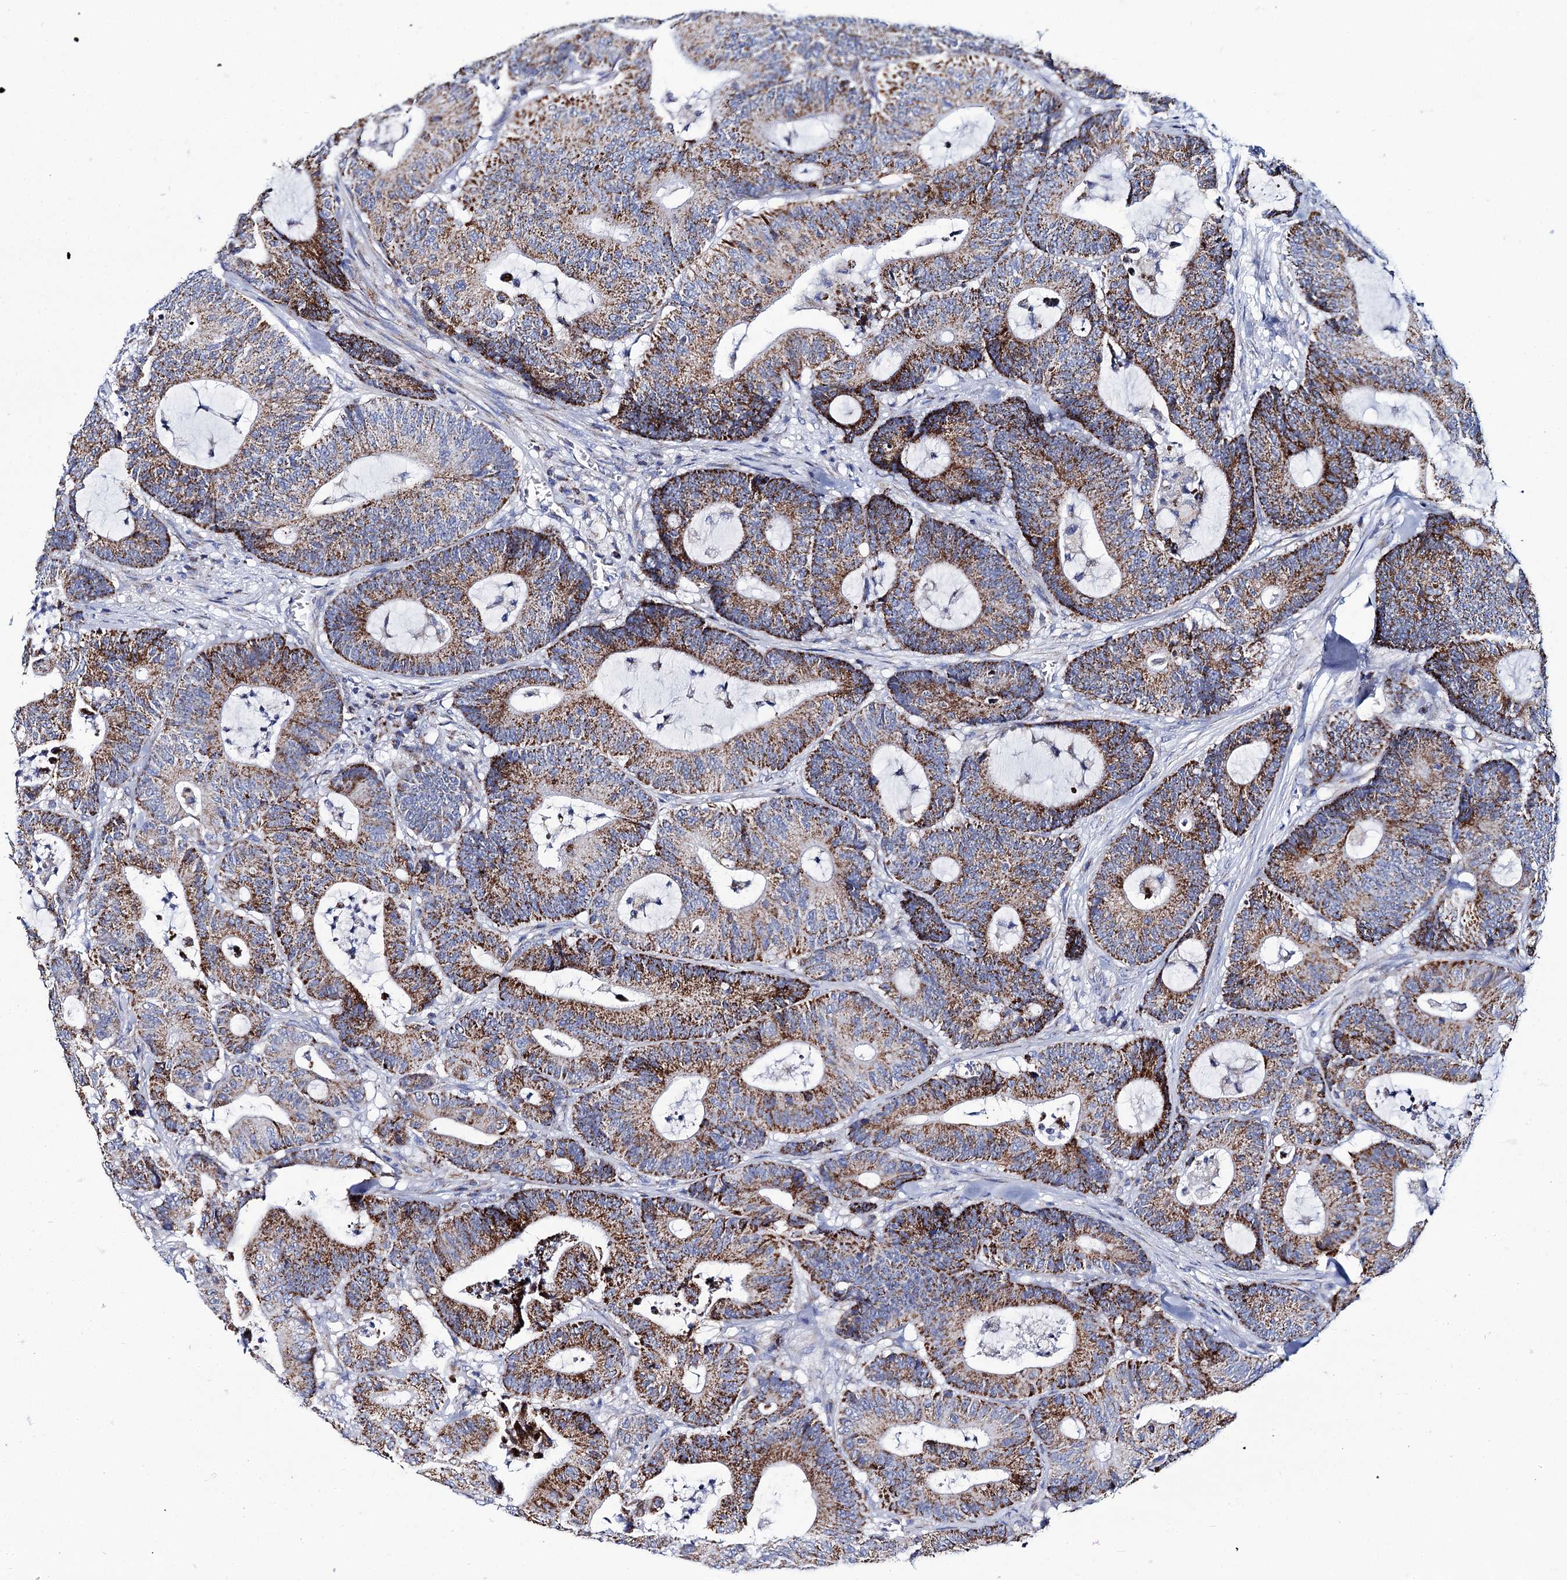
{"staining": {"intensity": "moderate", "quantity": ">75%", "location": "cytoplasmic/membranous"}, "tissue": "colorectal cancer", "cell_type": "Tumor cells", "image_type": "cancer", "snomed": [{"axis": "morphology", "description": "Adenocarcinoma, NOS"}, {"axis": "topography", "description": "Colon"}], "caption": "Protein positivity by immunohistochemistry (IHC) displays moderate cytoplasmic/membranous staining in about >75% of tumor cells in colorectal adenocarcinoma. The staining is performed using DAB brown chromogen to label protein expression. The nuclei are counter-stained blue using hematoxylin.", "gene": "UBASH3B", "patient": {"sex": "female", "age": 84}}